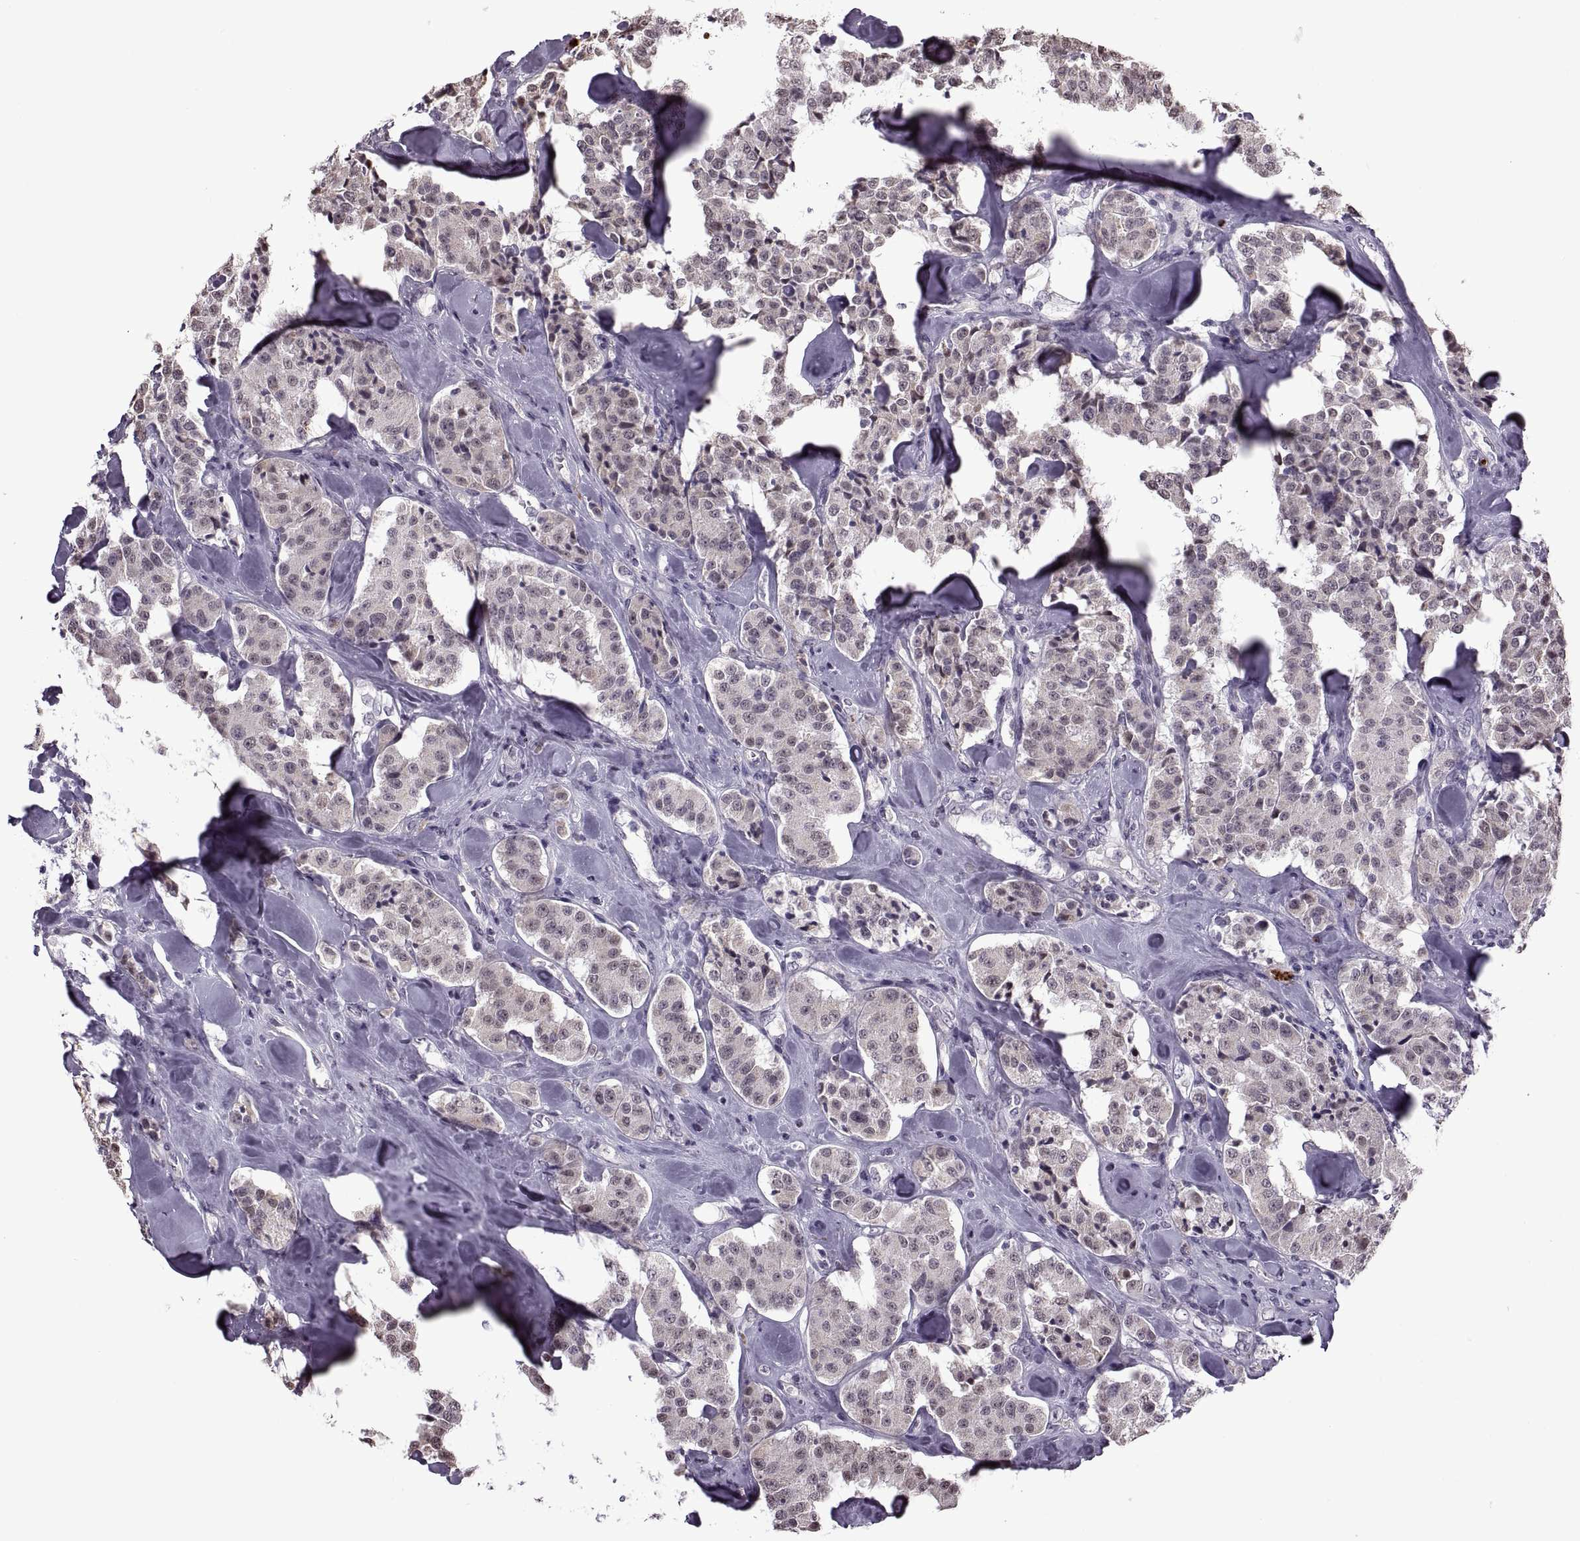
{"staining": {"intensity": "weak", "quantity": "<25%", "location": "cytoplasmic/membranous"}, "tissue": "carcinoid", "cell_type": "Tumor cells", "image_type": "cancer", "snomed": [{"axis": "morphology", "description": "Carcinoid, malignant, NOS"}, {"axis": "topography", "description": "Pancreas"}], "caption": "DAB immunohistochemical staining of human carcinoid displays no significant positivity in tumor cells.", "gene": "PRSS37", "patient": {"sex": "male", "age": 41}}